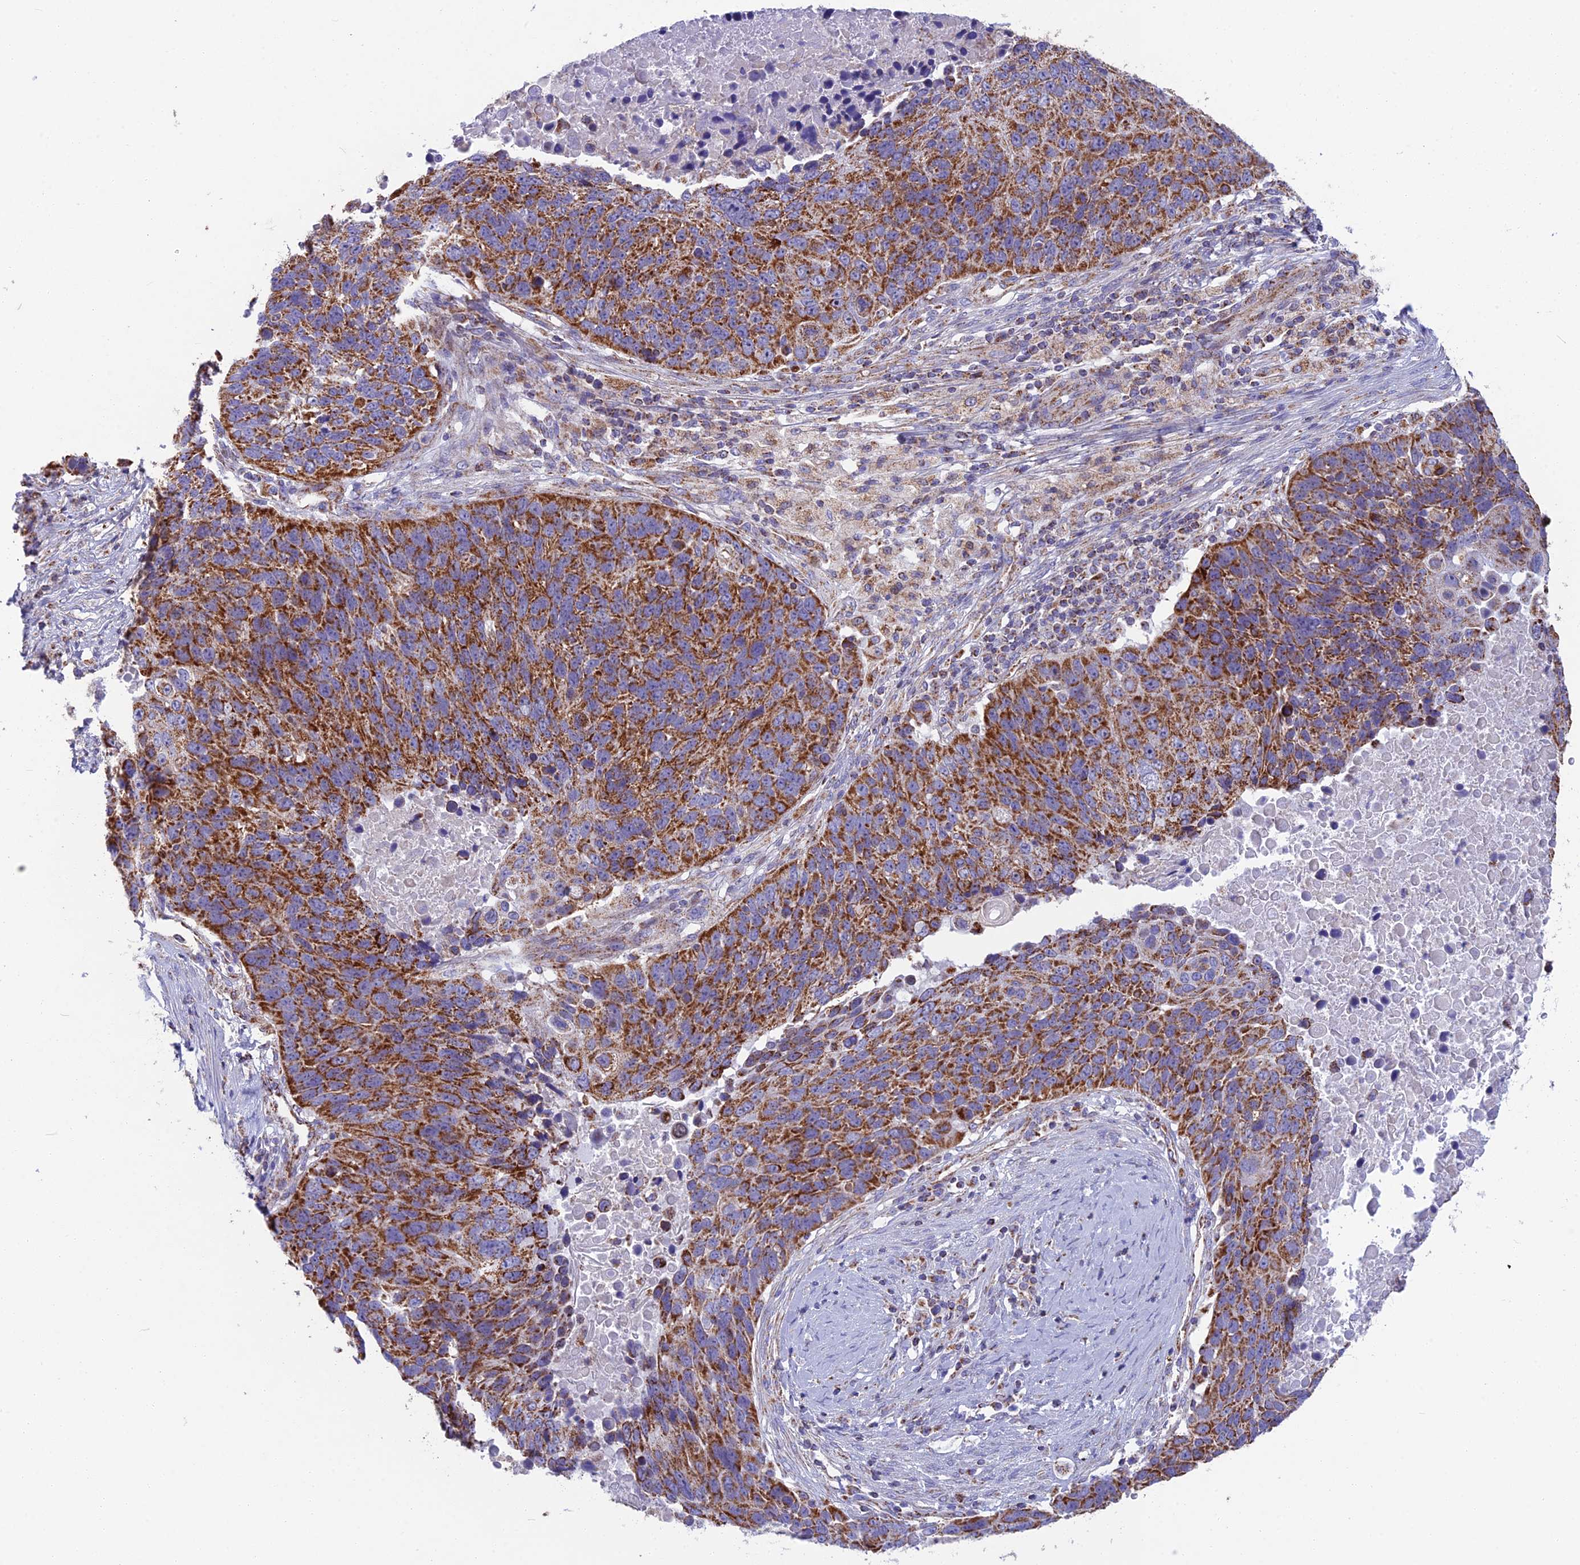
{"staining": {"intensity": "strong", "quantity": ">75%", "location": "cytoplasmic/membranous"}, "tissue": "lung cancer", "cell_type": "Tumor cells", "image_type": "cancer", "snomed": [{"axis": "morphology", "description": "Normal tissue, NOS"}, {"axis": "morphology", "description": "Squamous cell carcinoma, NOS"}, {"axis": "topography", "description": "Lymph node"}, {"axis": "topography", "description": "Lung"}], "caption": "A brown stain shows strong cytoplasmic/membranous staining of a protein in human lung squamous cell carcinoma tumor cells.", "gene": "CS", "patient": {"sex": "male", "age": 66}}